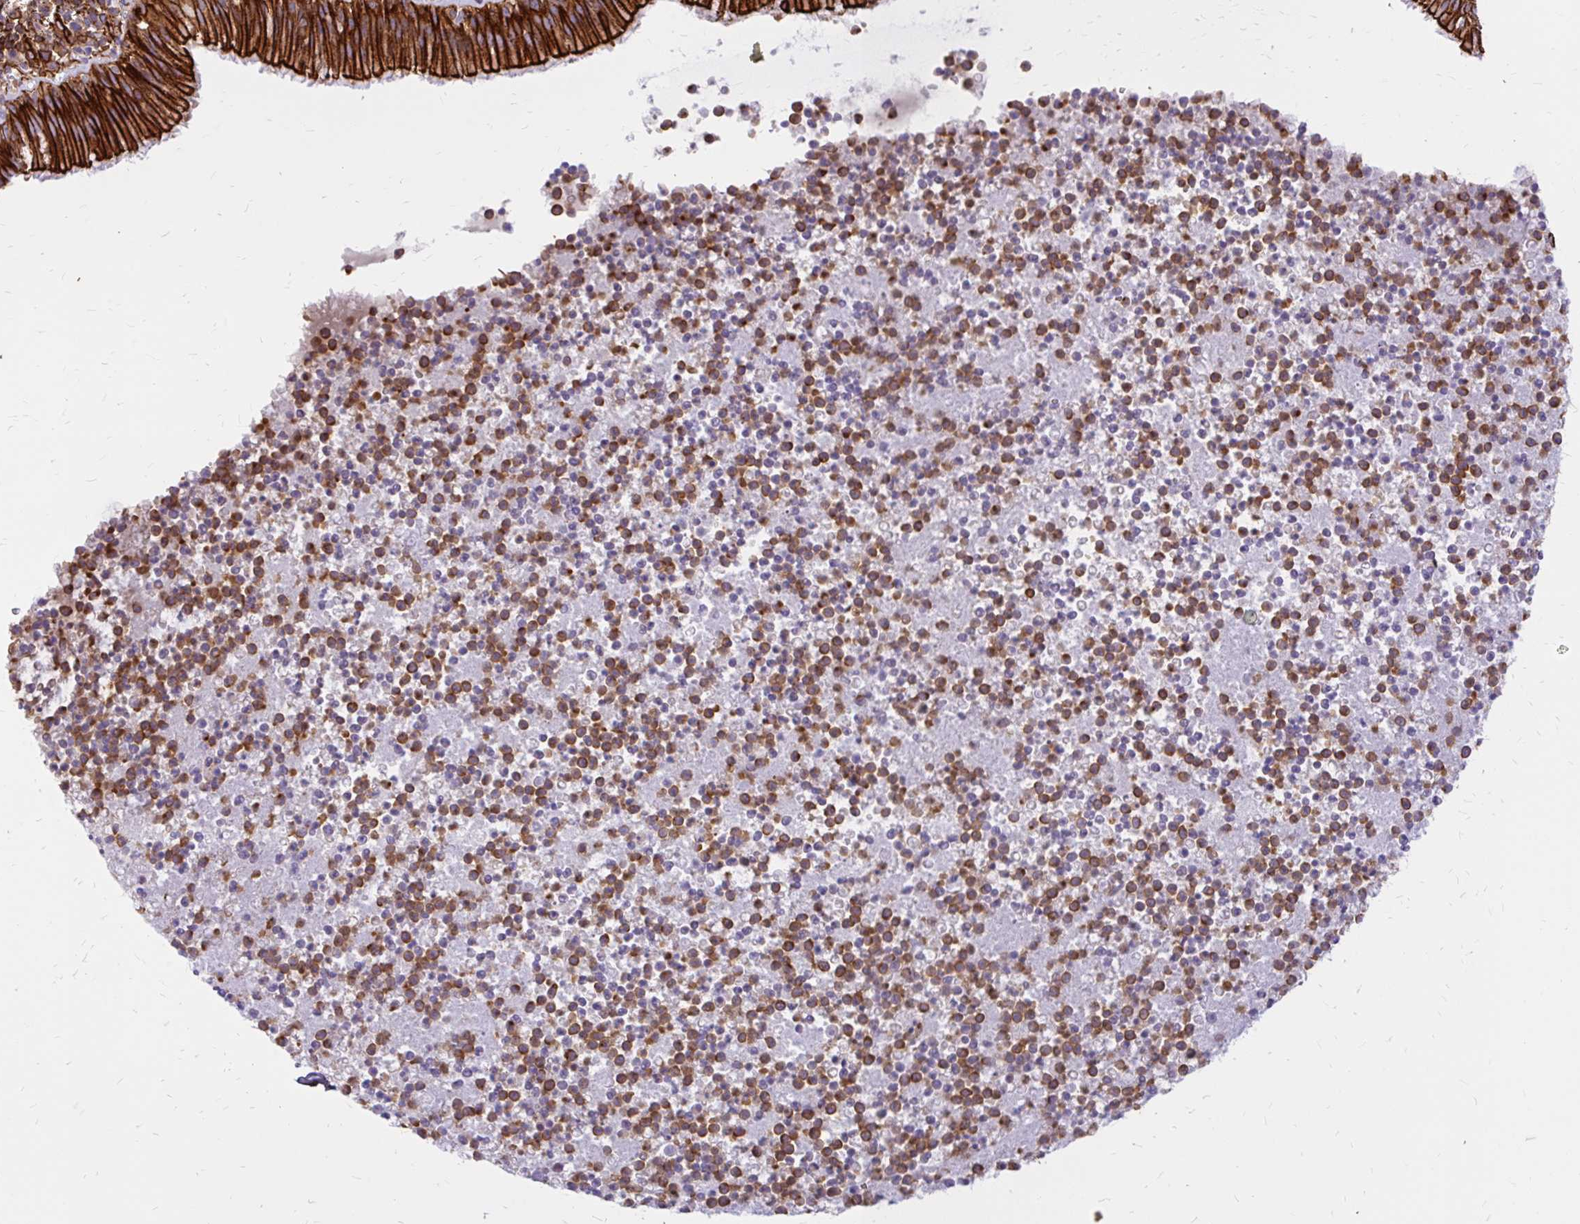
{"staining": {"intensity": "strong", "quantity": ">75%", "location": "cytoplasmic/membranous"}, "tissue": "bronchus", "cell_type": "Respiratory epithelial cells", "image_type": "normal", "snomed": [{"axis": "morphology", "description": "Normal tissue, NOS"}, {"axis": "topography", "description": "Cartilage tissue"}, {"axis": "topography", "description": "Bronchus"}], "caption": "Immunohistochemistry (IHC) staining of normal bronchus, which shows high levels of strong cytoplasmic/membranous expression in about >75% of respiratory epithelial cells indicating strong cytoplasmic/membranous protein positivity. The staining was performed using DAB (brown) for protein detection and nuclei were counterstained in hematoxylin (blue).", "gene": "MAP1LC3B2", "patient": {"sex": "male", "age": 56}}